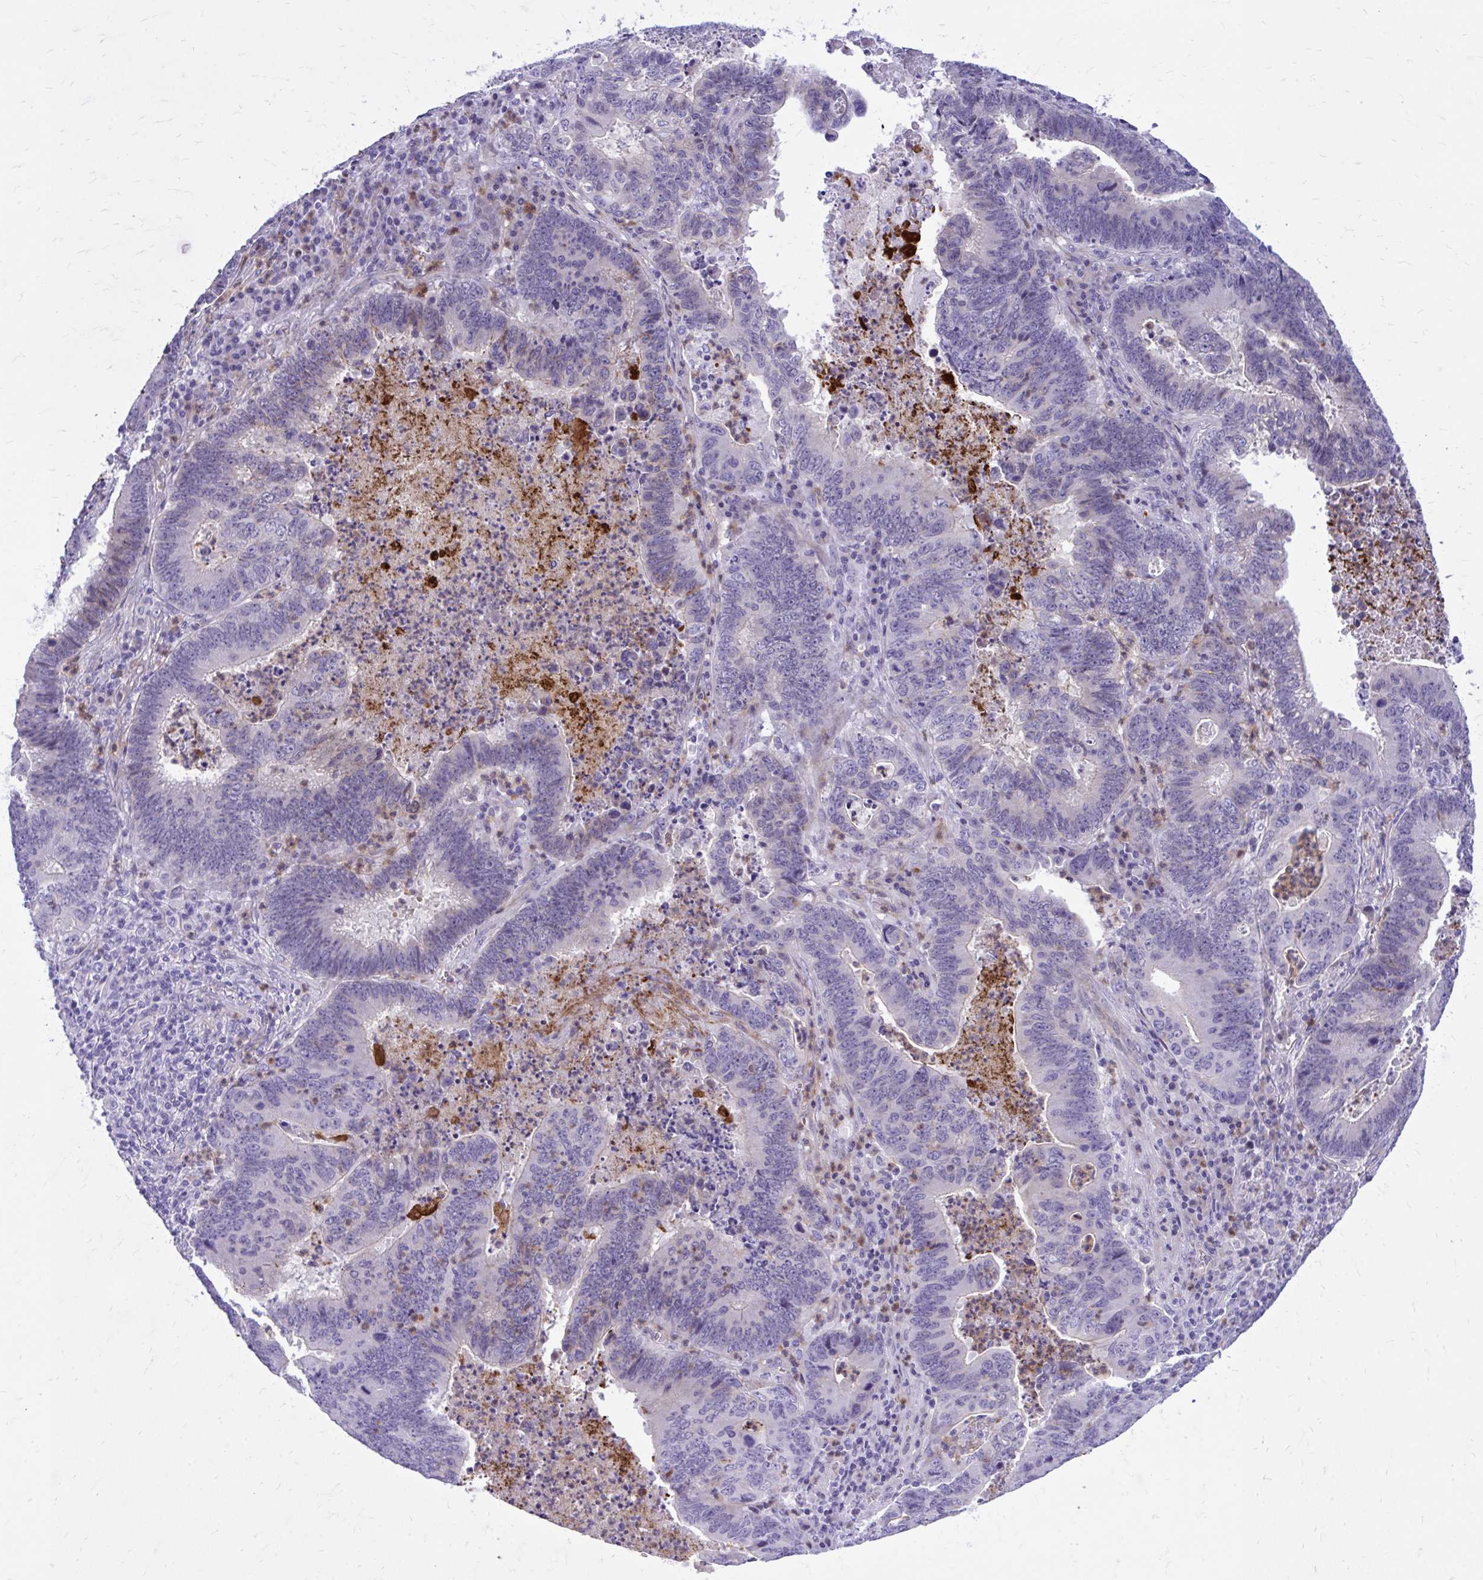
{"staining": {"intensity": "negative", "quantity": "none", "location": "none"}, "tissue": "lung cancer", "cell_type": "Tumor cells", "image_type": "cancer", "snomed": [{"axis": "morphology", "description": "Aneuploidy"}, {"axis": "morphology", "description": "Adenocarcinoma, NOS"}, {"axis": "morphology", "description": "Adenocarcinoma primary or metastatic"}, {"axis": "topography", "description": "Lung"}], "caption": "This is an IHC micrograph of human lung adenocarcinoma. There is no expression in tumor cells.", "gene": "ADAMTSL1", "patient": {"sex": "female", "age": 75}}